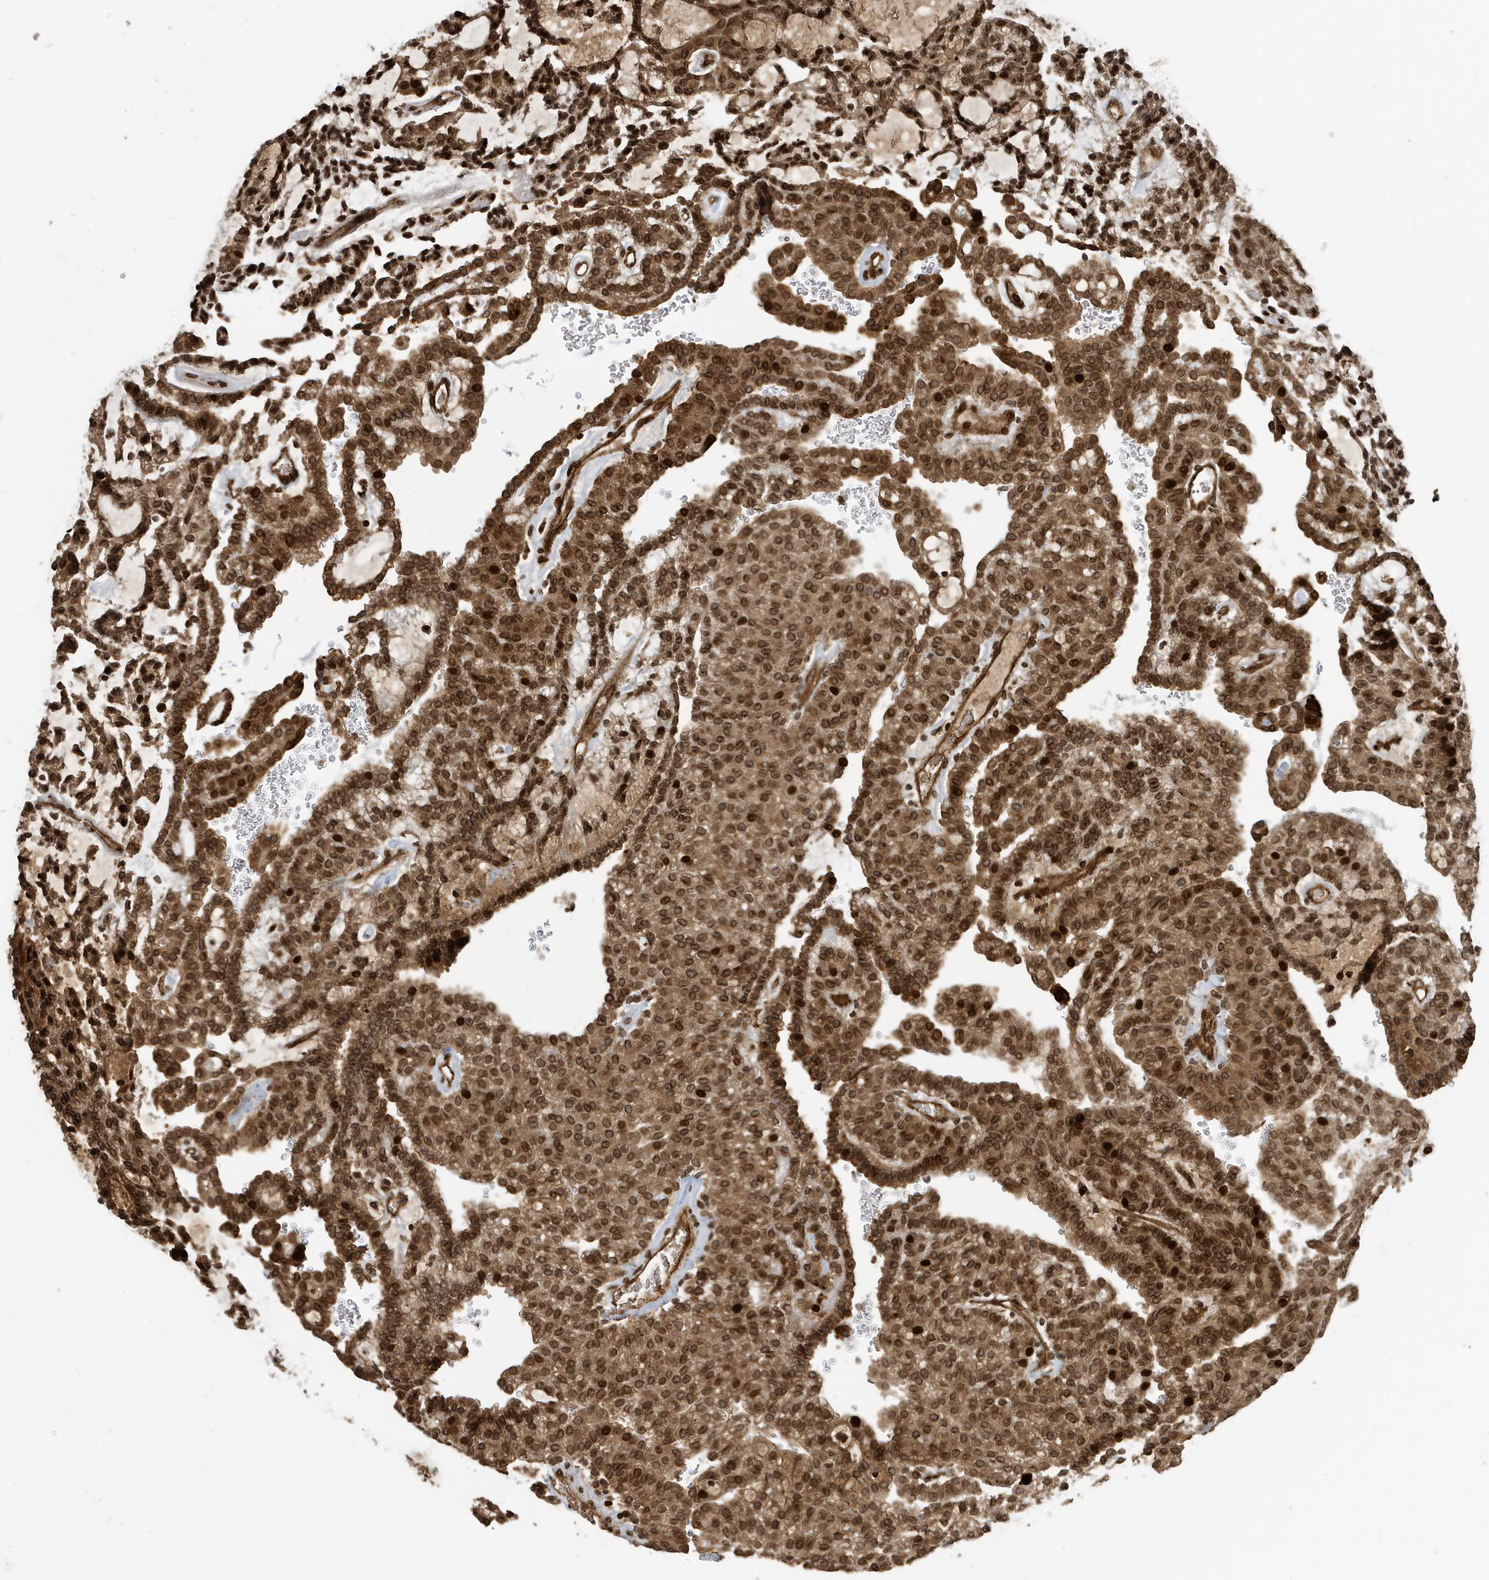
{"staining": {"intensity": "moderate", "quantity": ">75%", "location": "cytoplasmic/membranous,nuclear"}, "tissue": "renal cancer", "cell_type": "Tumor cells", "image_type": "cancer", "snomed": [{"axis": "morphology", "description": "Adenocarcinoma, NOS"}, {"axis": "topography", "description": "Kidney"}], "caption": "Protein staining shows moderate cytoplasmic/membranous and nuclear expression in approximately >75% of tumor cells in renal cancer. The protein is shown in brown color, while the nuclei are stained blue.", "gene": "DUSP18", "patient": {"sex": "male", "age": 63}}